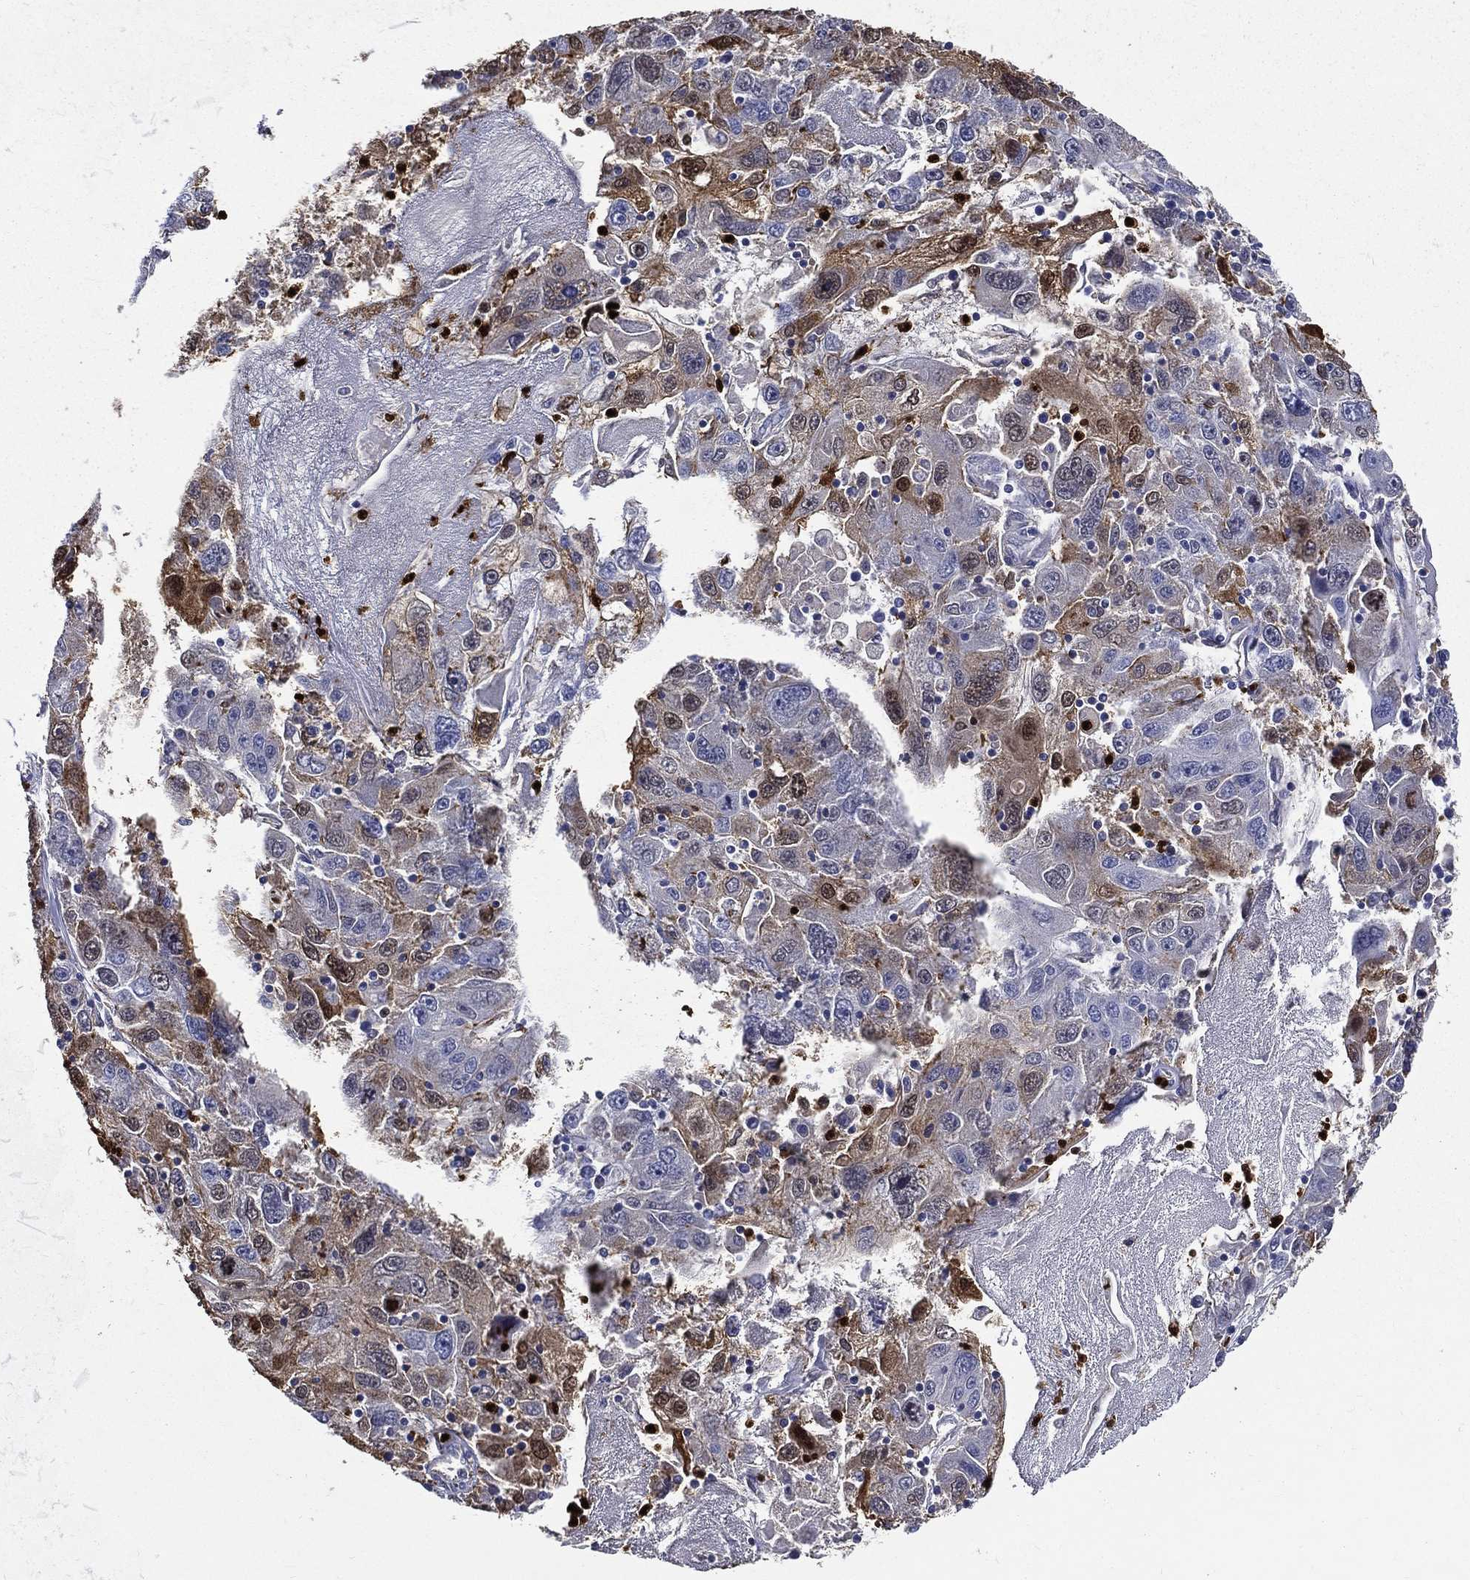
{"staining": {"intensity": "moderate", "quantity": "<25%", "location": "cytoplasmic/membranous"}, "tissue": "stomach cancer", "cell_type": "Tumor cells", "image_type": "cancer", "snomed": [{"axis": "morphology", "description": "Adenocarcinoma, NOS"}, {"axis": "topography", "description": "Stomach"}], "caption": "Adenocarcinoma (stomach) stained for a protein reveals moderate cytoplasmic/membranous positivity in tumor cells.", "gene": "GPR171", "patient": {"sex": "male", "age": 56}}